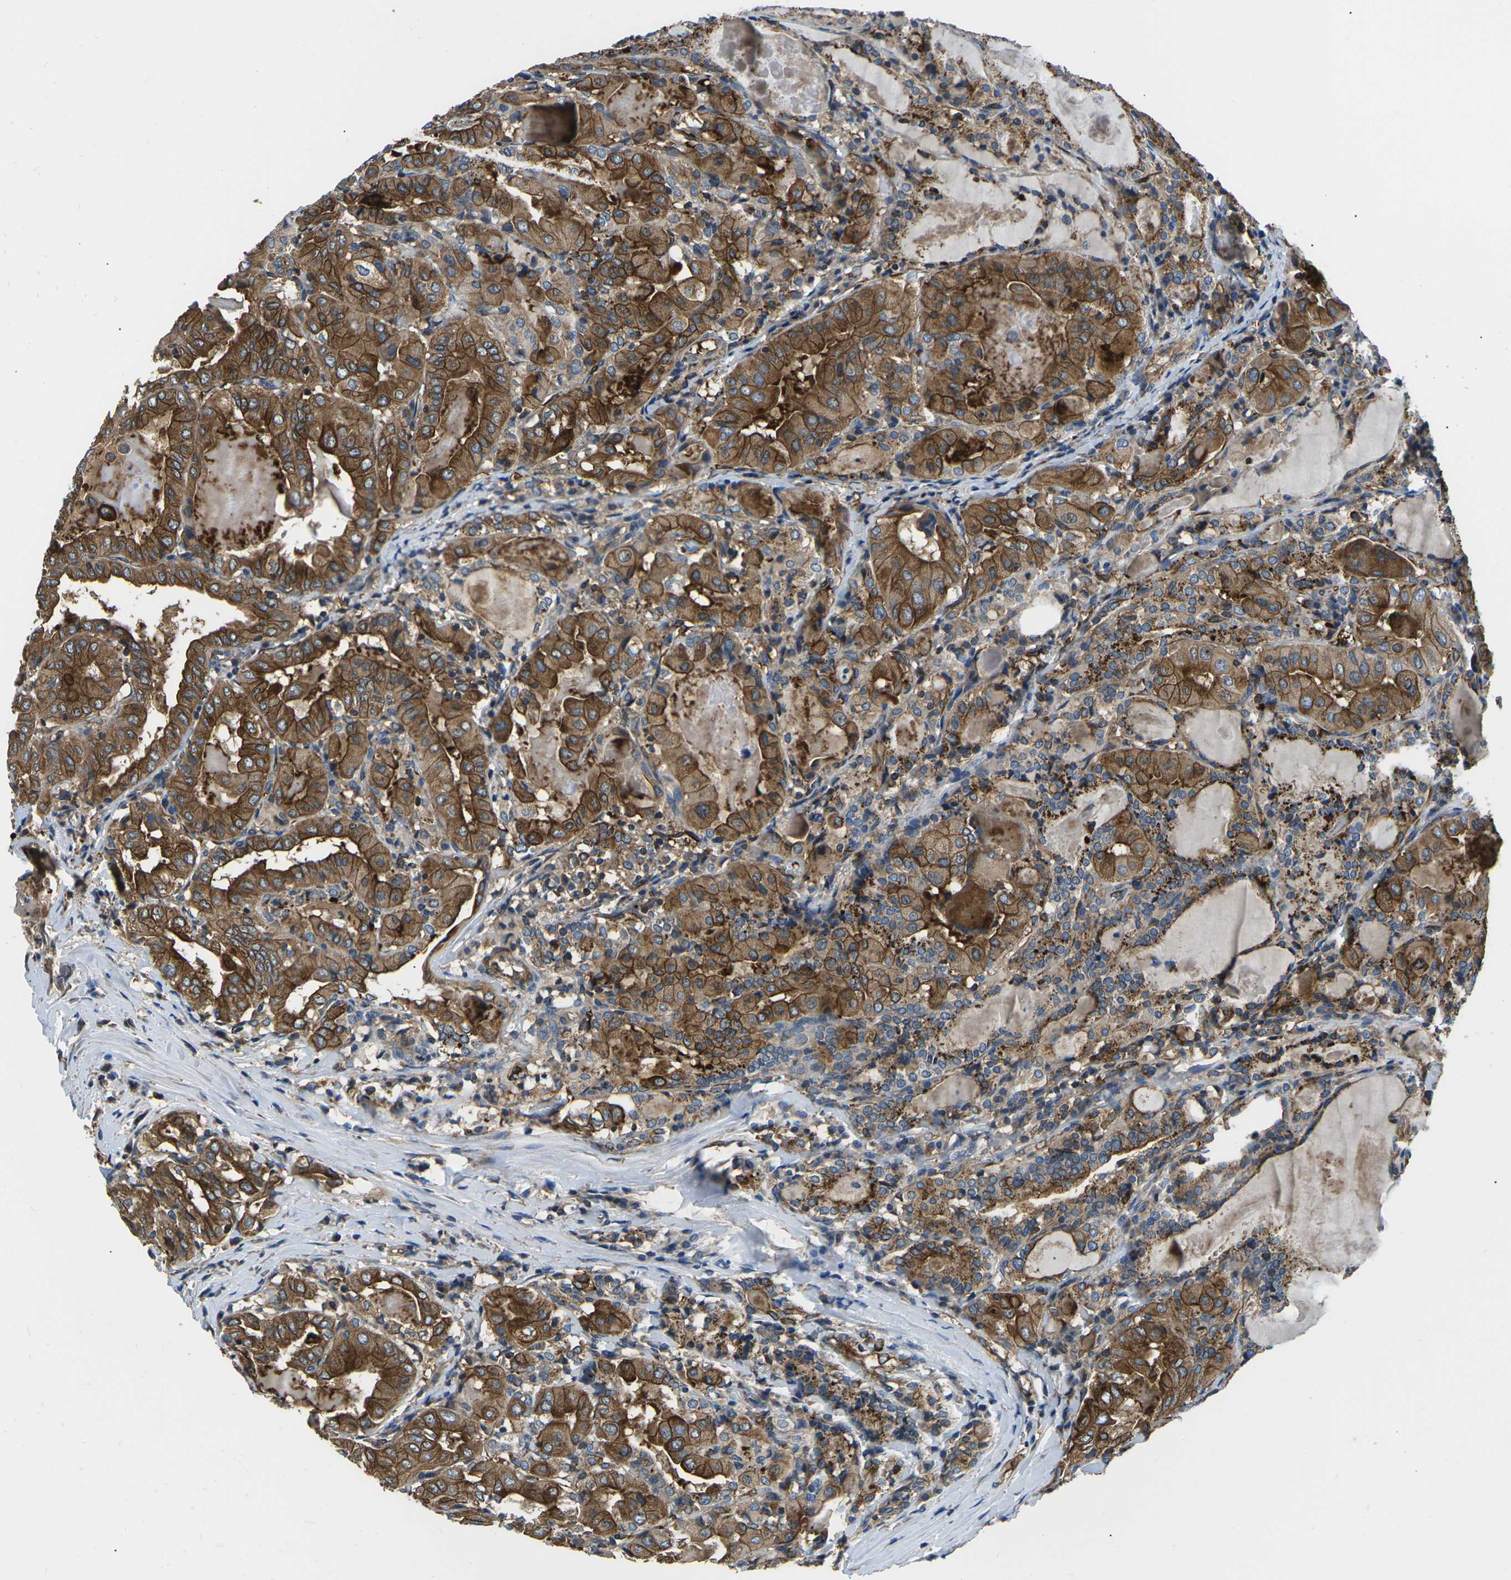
{"staining": {"intensity": "strong", "quantity": ">75%", "location": "cytoplasmic/membranous"}, "tissue": "thyroid cancer", "cell_type": "Tumor cells", "image_type": "cancer", "snomed": [{"axis": "morphology", "description": "Papillary adenocarcinoma, NOS"}, {"axis": "topography", "description": "Thyroid gland"}], "caption": "Immunohistochemistry (IHC) histopathology image of thyroid papillary adenocarcinoma stained for a protein (brown), which displays high levels of strong cytoplasmic/membranous positivity in approximately >75% of tumor cells.", "gene": "KCNJ15", "patient": {"sex": "female", "age": 42}}